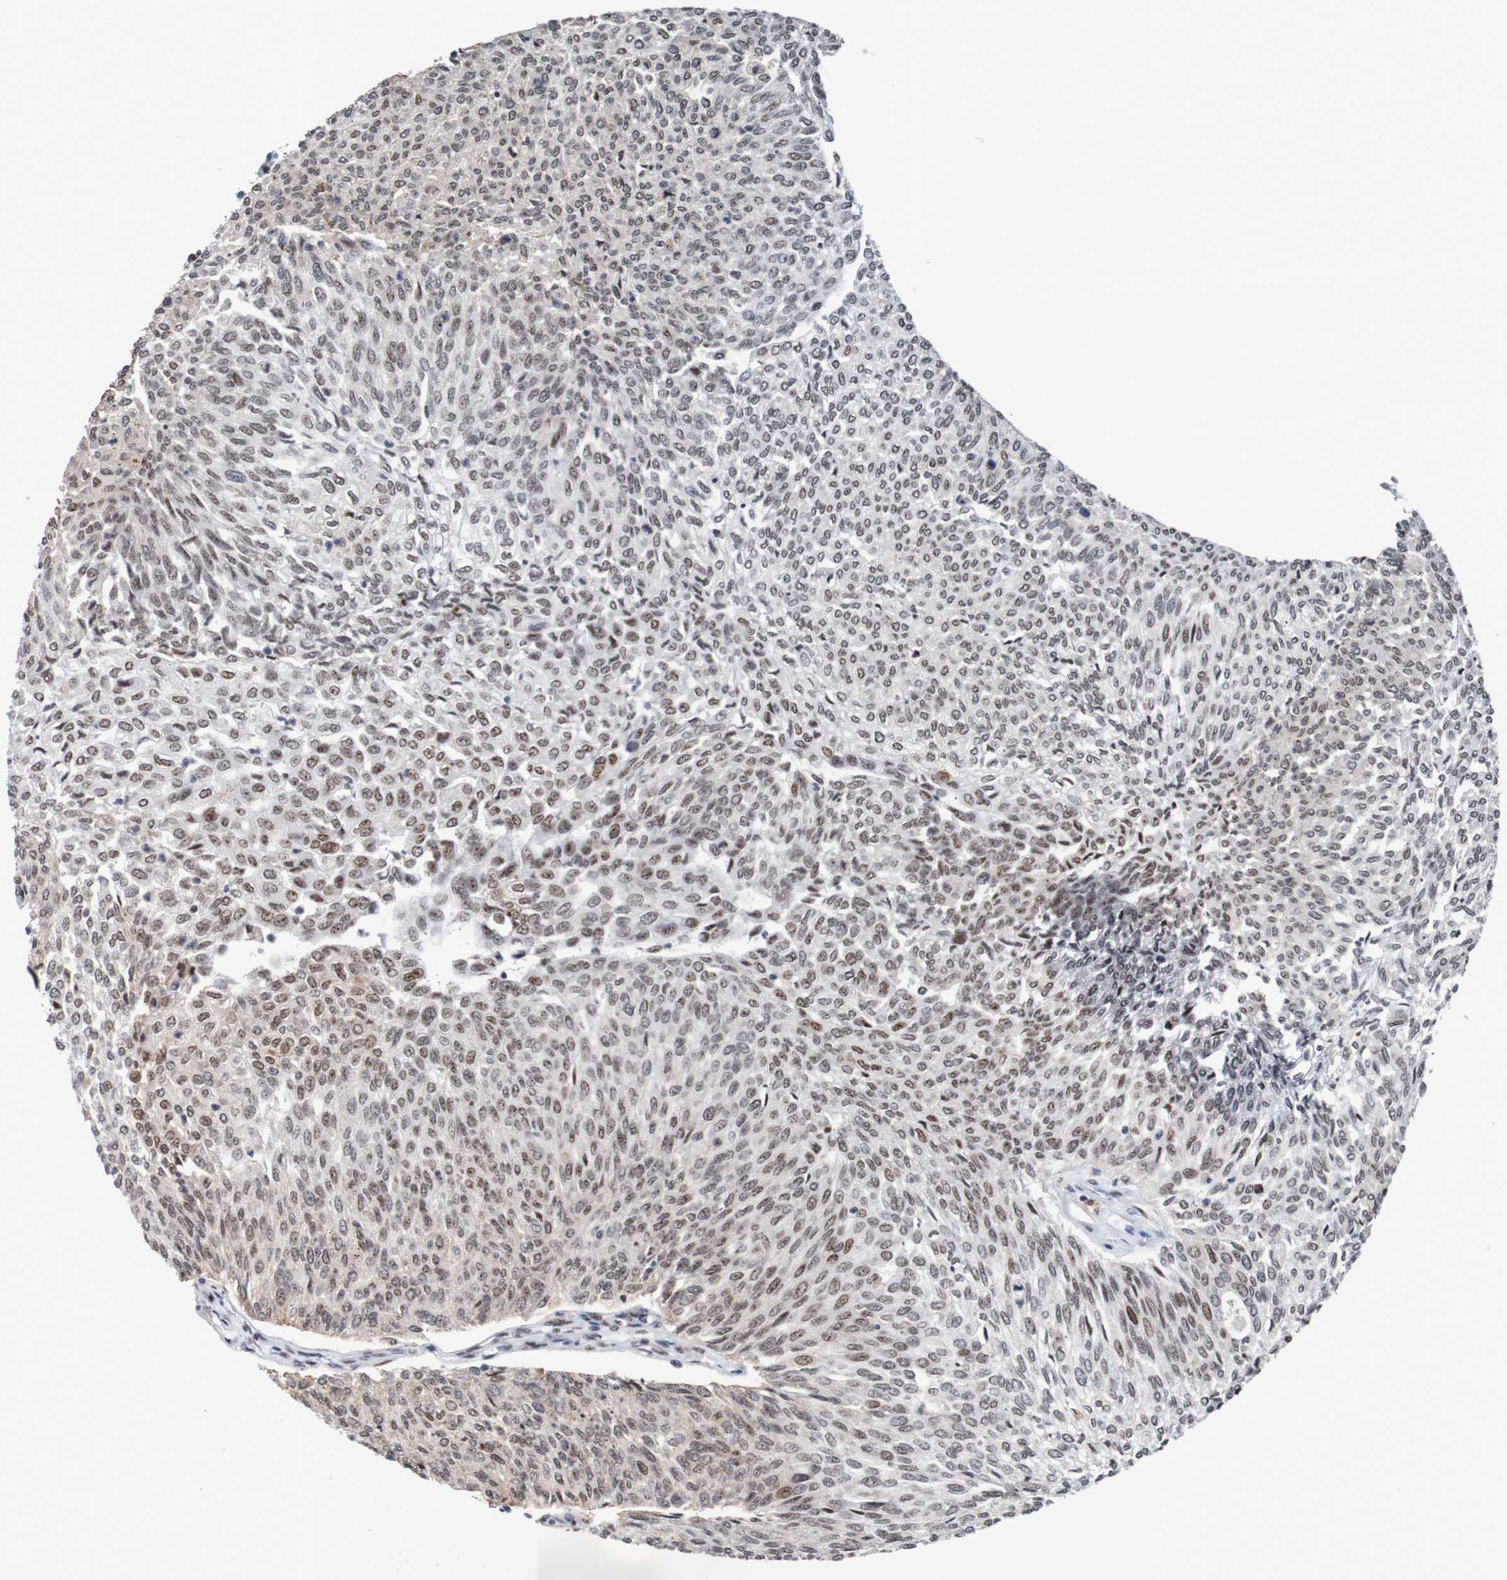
{"staining": {"intensity": "weak", "quantity": ">75%", "location": "nuclear"}, "tissue": "urothelial cancer", "cell_type": "Tumor cells", "image_type": "cancer", "snomed": [{"axis": "morphology", "description": "Urothelial carcinoma, Low grade"}, {"axis": "topography", "description": "Urinary bladder"}], "caption": "Immunohistochemistry (IHC) of human urothelial cancer shows low levels of weak nuclear expression in about >75% of tumor cells. (DAB IHC with brightfield microscopy, high magnification).", "gene": "CDC5L", "patient": {"sex": "female", "age": 79}}